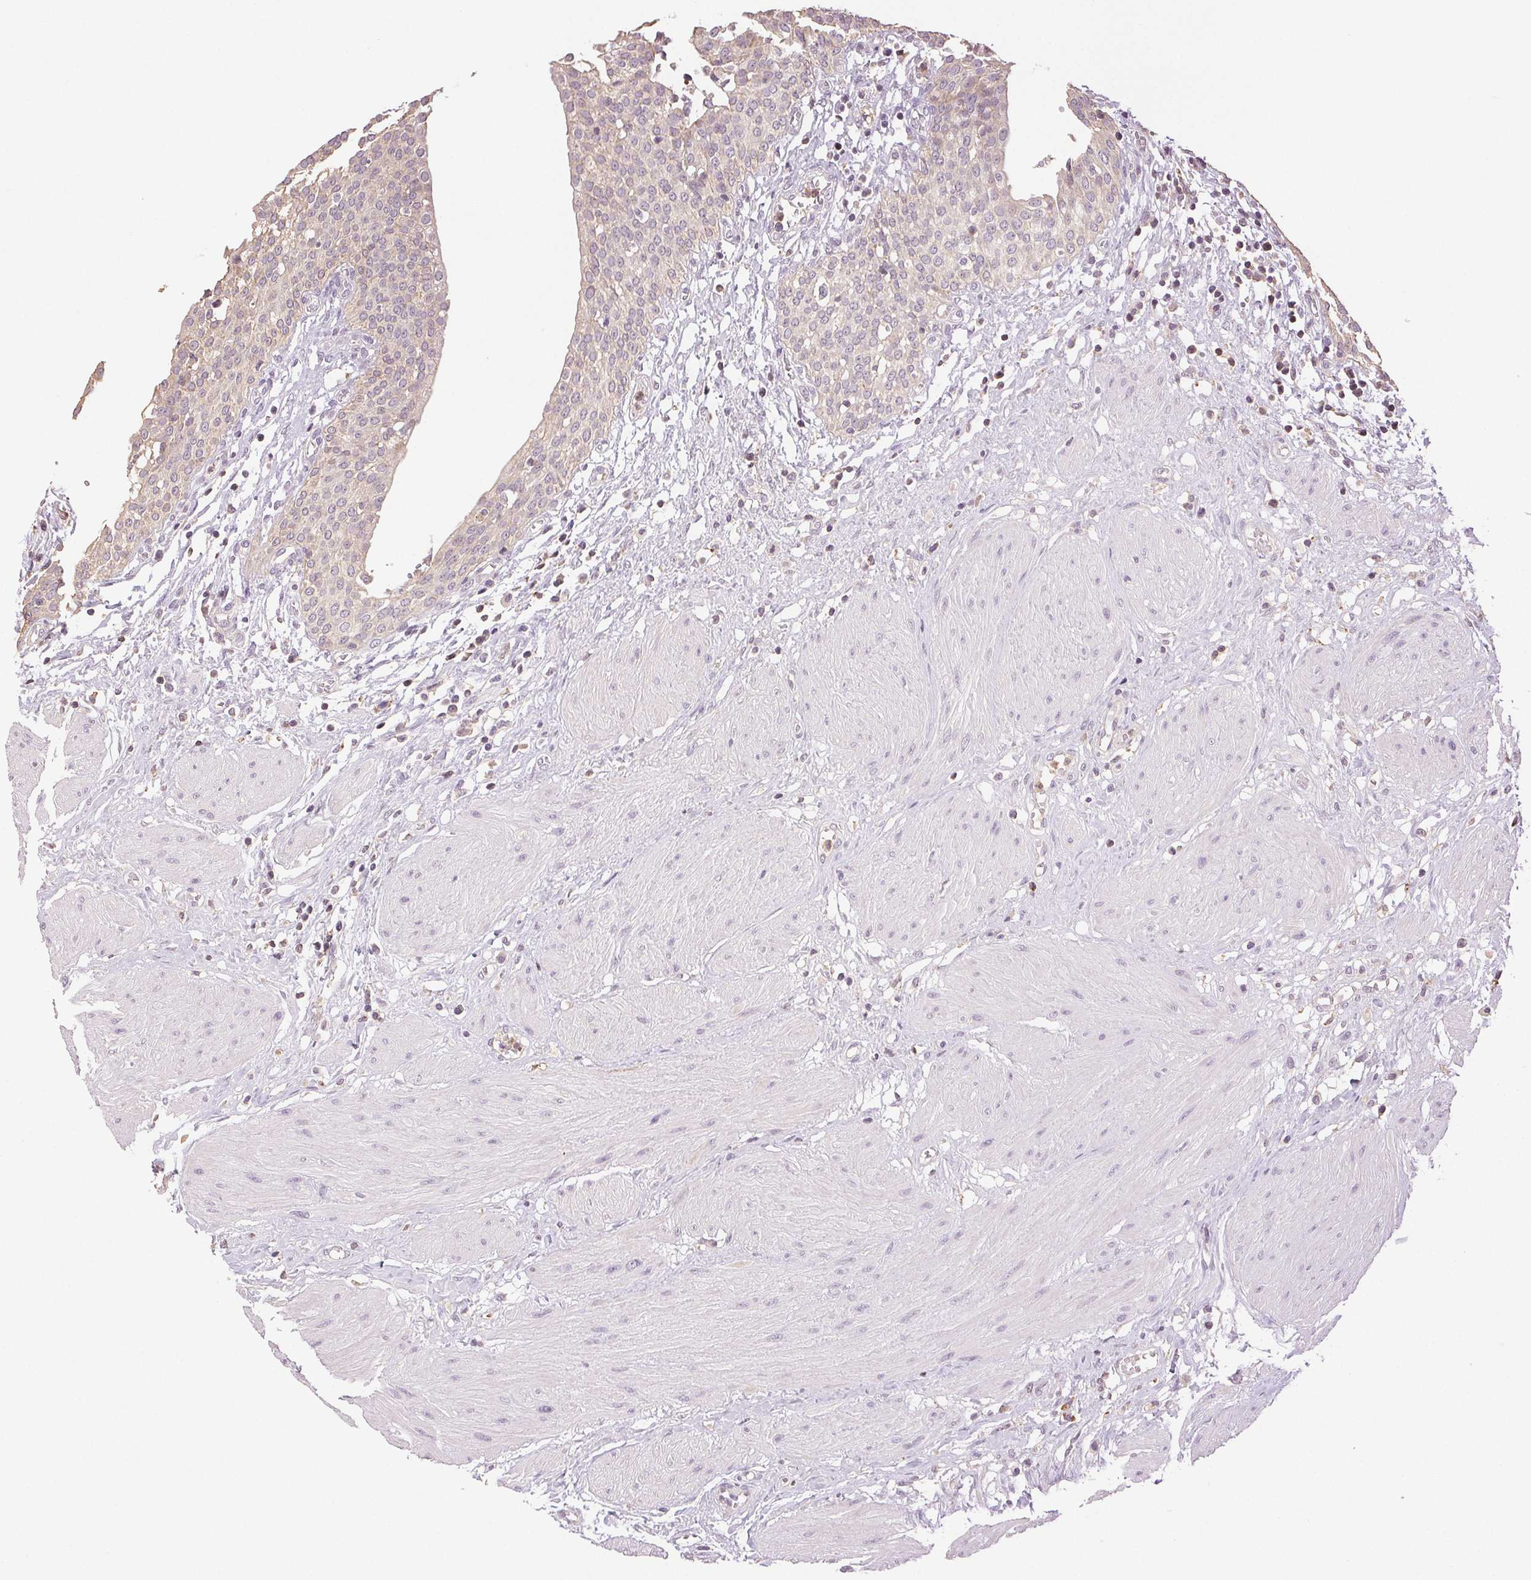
{"staining": {"intensity": "weak", "quantity": "<25%", "location": "cytoplasmic/membranous"}, "tissue": "urinary bladder", "cell_type": "Urothelial cells", "image_type": "normal", "snomed": [{"axis": "morphology", "description": "Normal tissue, NOS"}, {"axis": "topography", "description": "Urinary bladder"}], "caption": "This is an immunohistochemistry micrograph of unremarkable urinary bladder. There is no expression in urothelial cells.", "gene": "TMEM253", "patient": {"sex": "male", "age": 55}}